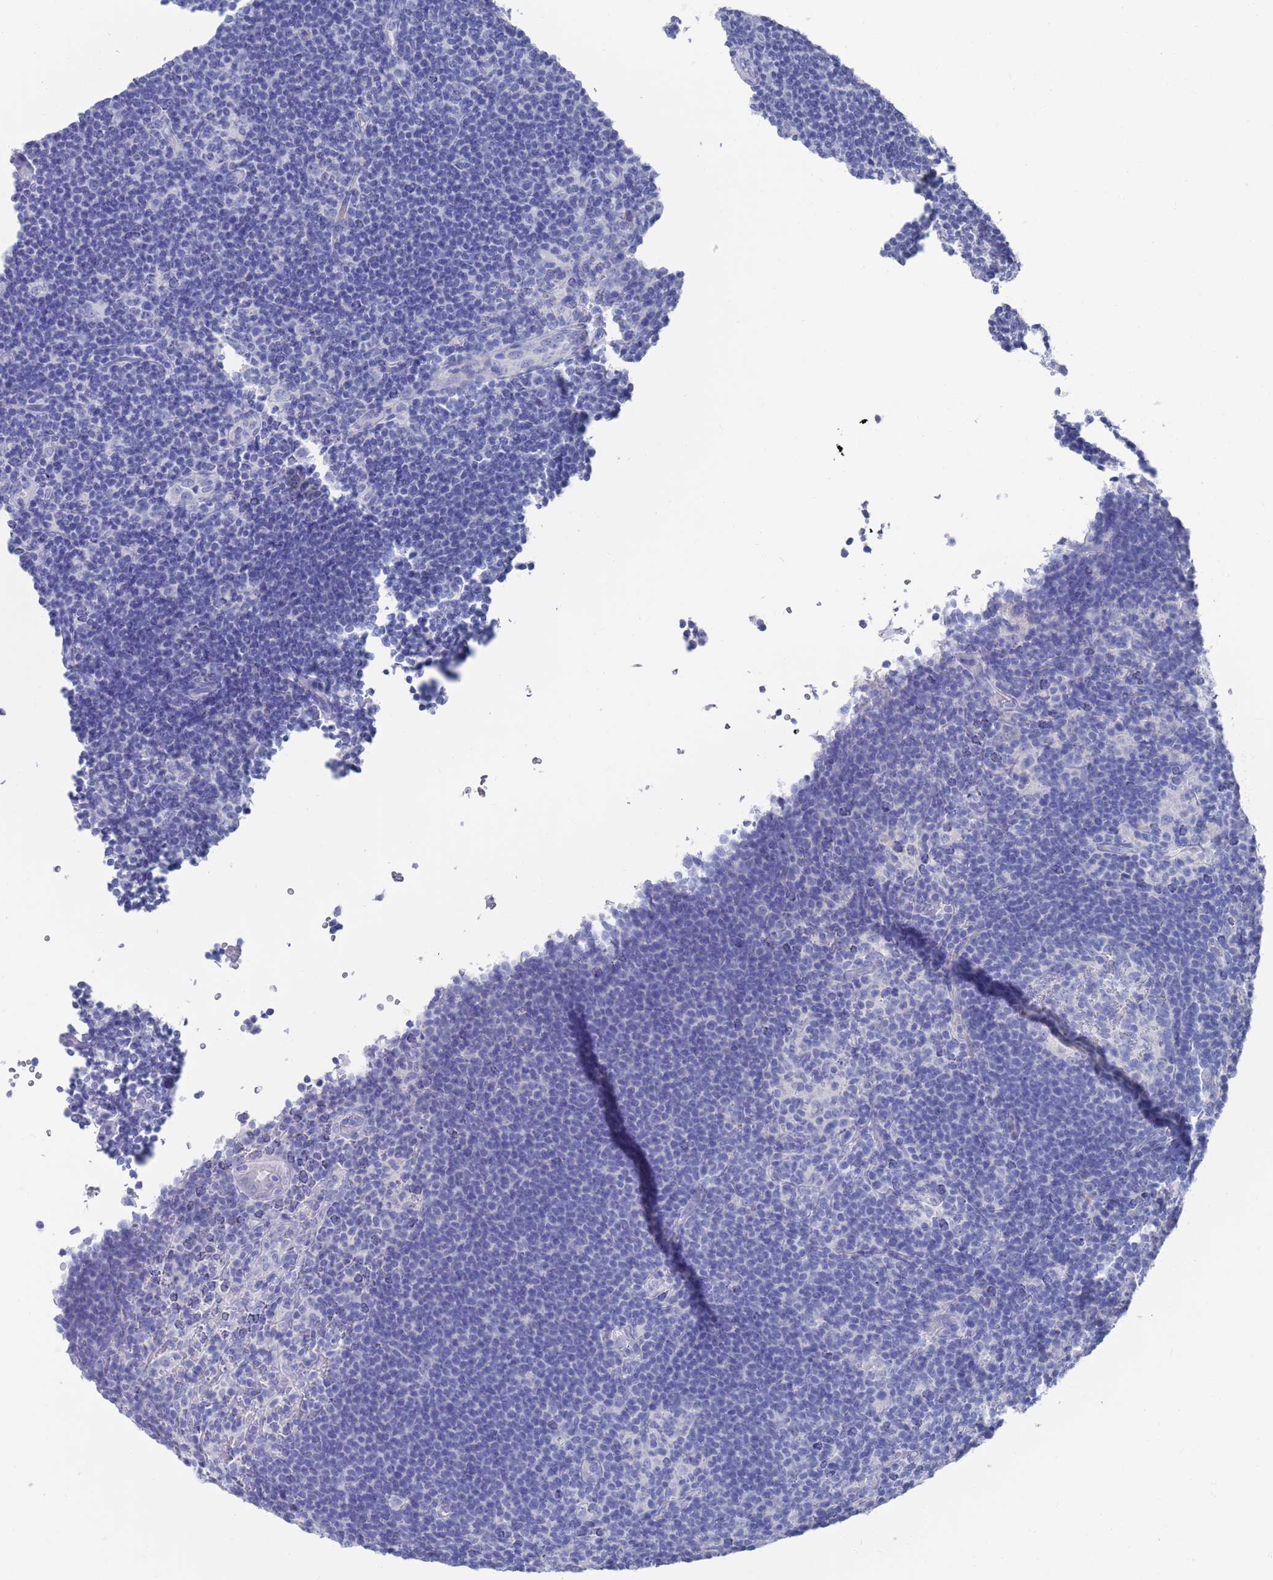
{"staining": {"intensity": "negative", "quantity": "none", "location": "none"}, "tissue": "lymphoma", "cell_type": "Tumor cells", "image_type": "cancer", "snomed": [{"axis": "morphology", "description": "Hodgkin's disease, NOS"}, {"axis": "topography", "description": "Lymph node"}], "caption": "Lymphoma stained for a protein using immunohistochemistry demonstrates no staining tumor cells.", "gene": "MTMR2", "patient": {"sex": "female", "age": 57}}